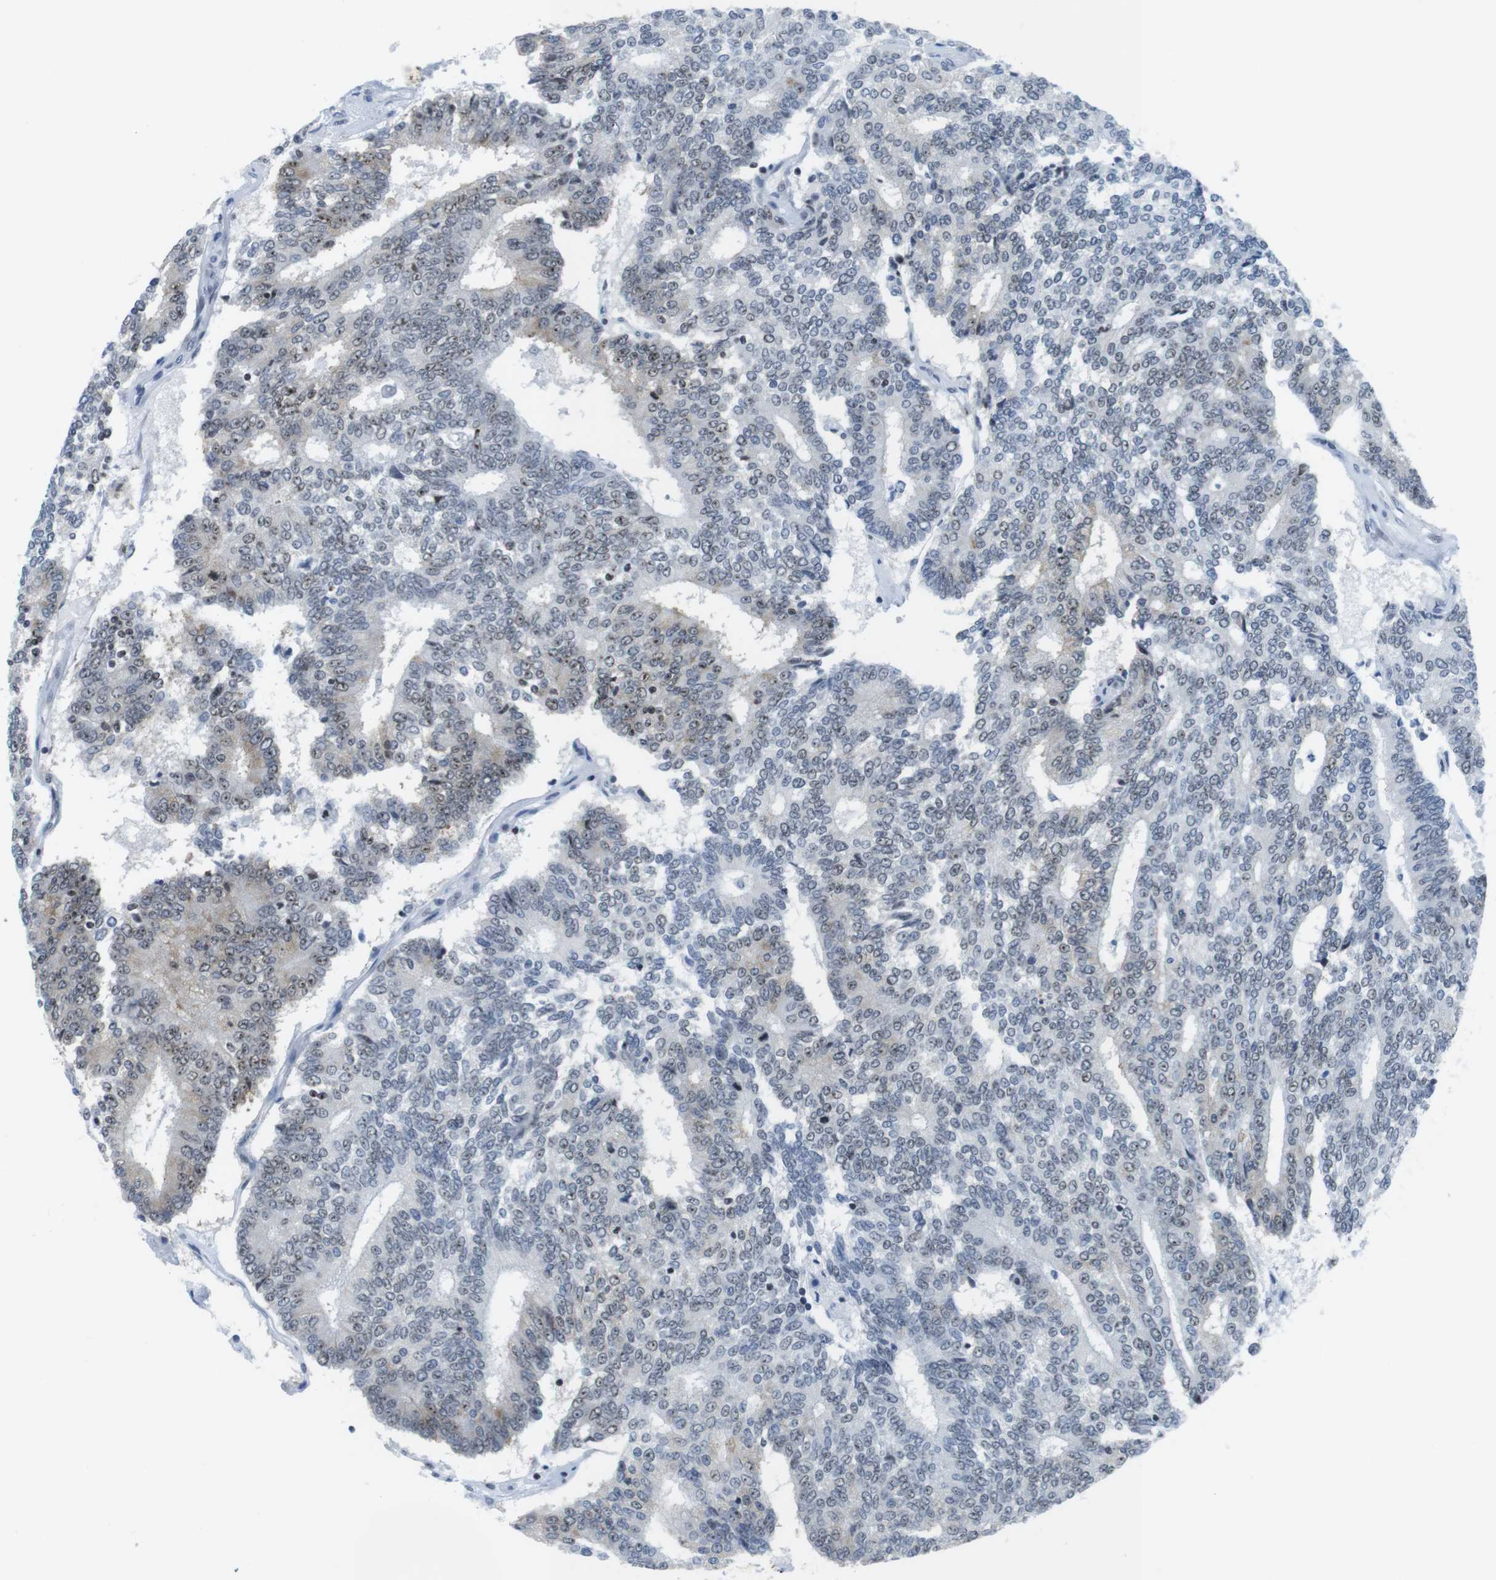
{"staining": {"intensity": "weak", "quantity": "25%-75%", "location": "nuclear"}, "tissue": "prostate cancer", "cell_type": "Tumor cells", "image_type": "cancer", "snomed": [{"axis": "morphology", "description": "Normal tissue, NOS"}, {"axis": "morphology", "description": "Adenocarcinoma, High grade"}, {"axis": "topography", "description": "Prostate"}, {"axis": "topography", "description": "Seminal veicle"}], "caption": "Prostate cancer stained with a protein marker demonstrates weak staining in tumor cells.", "gene": "NIFK", "patient": {"sex": "male", "age": 55}}